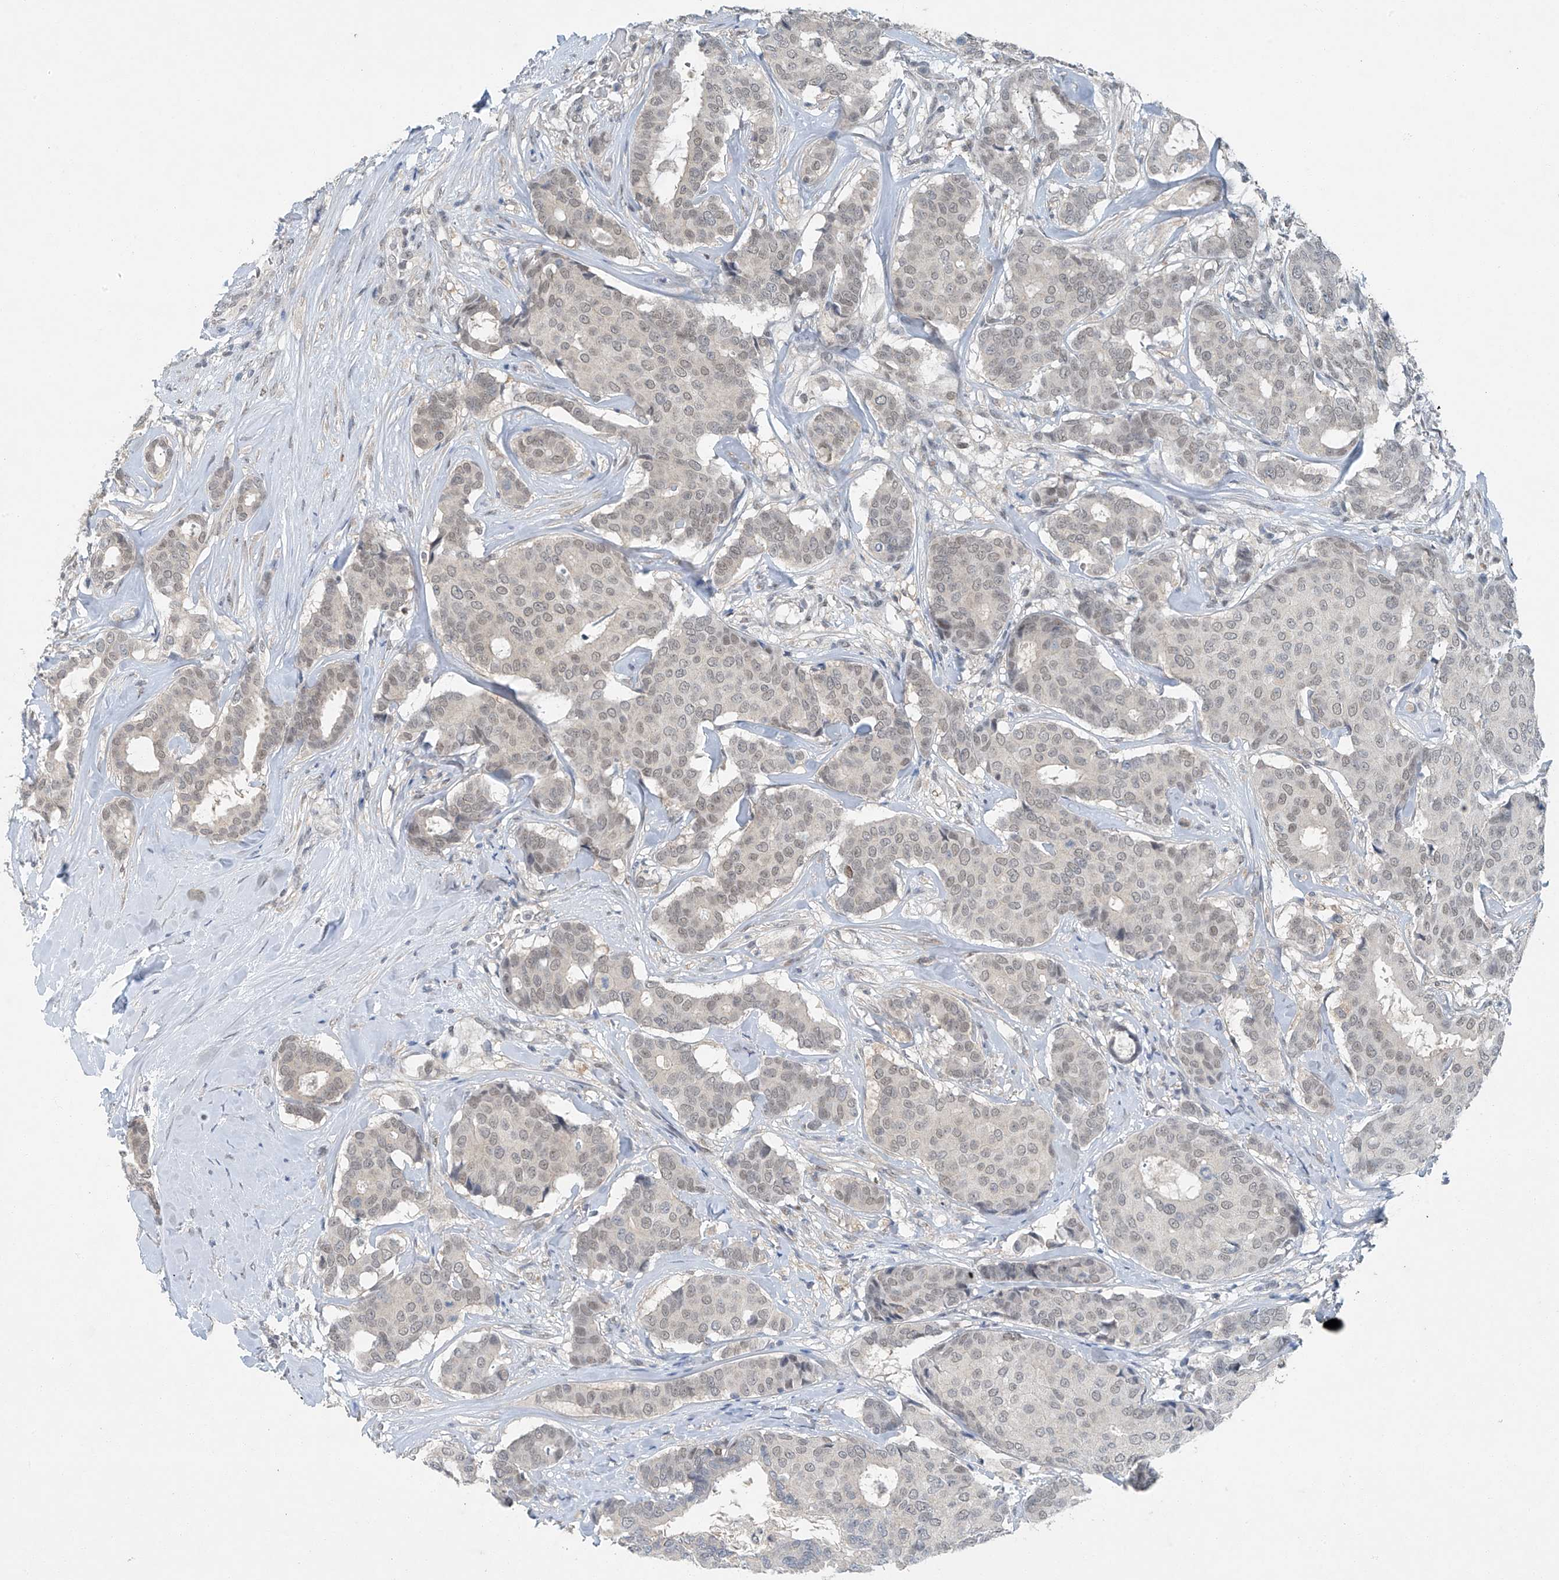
{"staining": {"intensity": "weak", "quantity": "25%-75%", "location": "nuclear"}, "tissue": "breast cancer", "cell_type": "Tumor cells", "image_type": "cancer", "snomed": [{"axis": "morphology", "description": "Duct carcinoma"}, {"axis": "topography", "description": "Breast"}], "caption": "A brown stain highlights weak nuclear positivity of a protein in breast cancer (infiltrating ductal carcinoma) tumor cells.", "gene": "TAF8", "patient": {"sex": "female", "age": 75}}